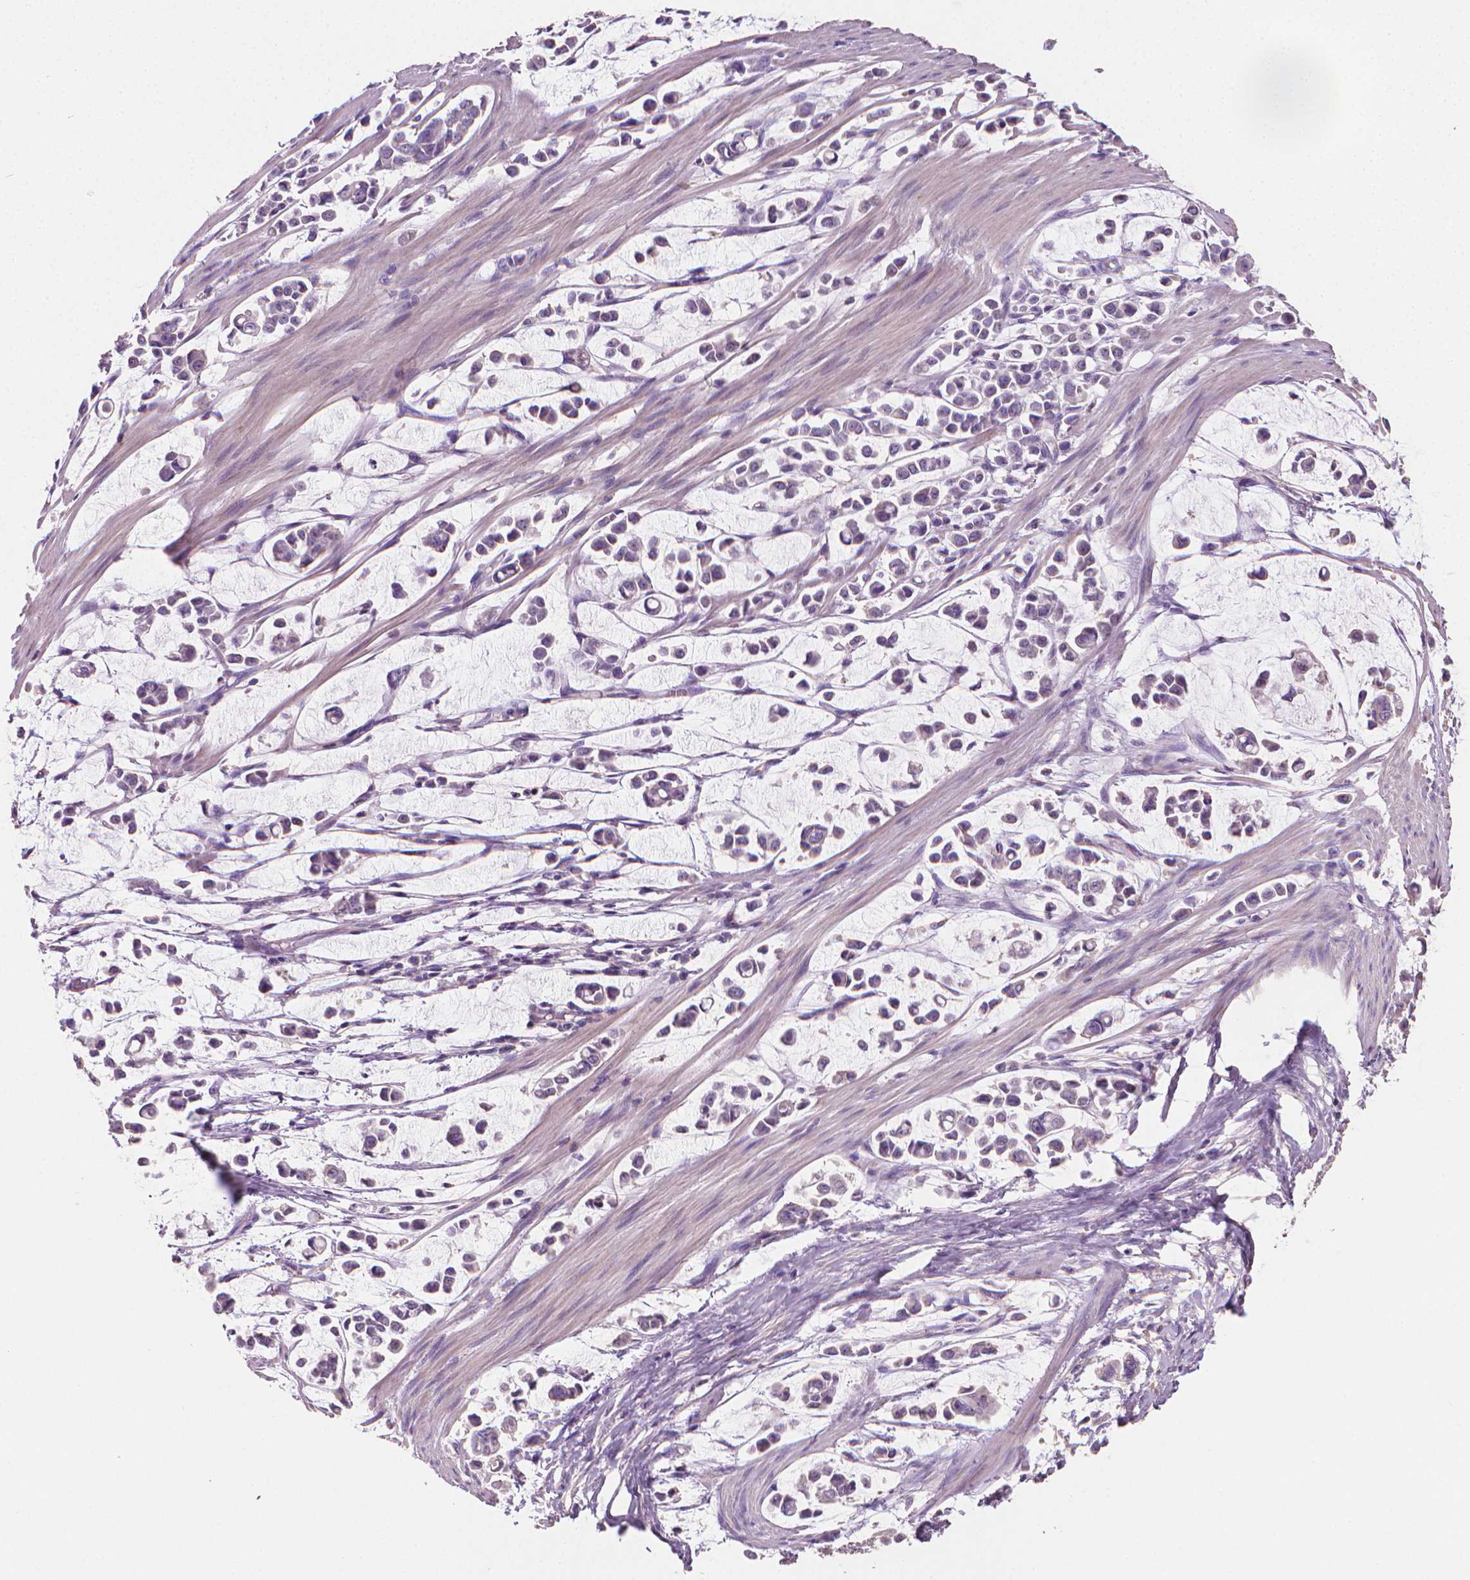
{"staining": {"intensity": "negative", "quantity": "none", "location": "none"}, "tissue": "stomach cancer", "cell_type": "Tumor cells", "image_type": "cancer", "snomed": [{"axis": "morphology", "description": "Adenocarcinoma, NOS"}, {"axis": "topography", "description": "Stomach"}], "caption": "This is an immunohistochemistry image of human stomach cancer. There is no staining in tumor cells.", "gene": "CATIP", "patient": {"sex": "male", "age": 82}}